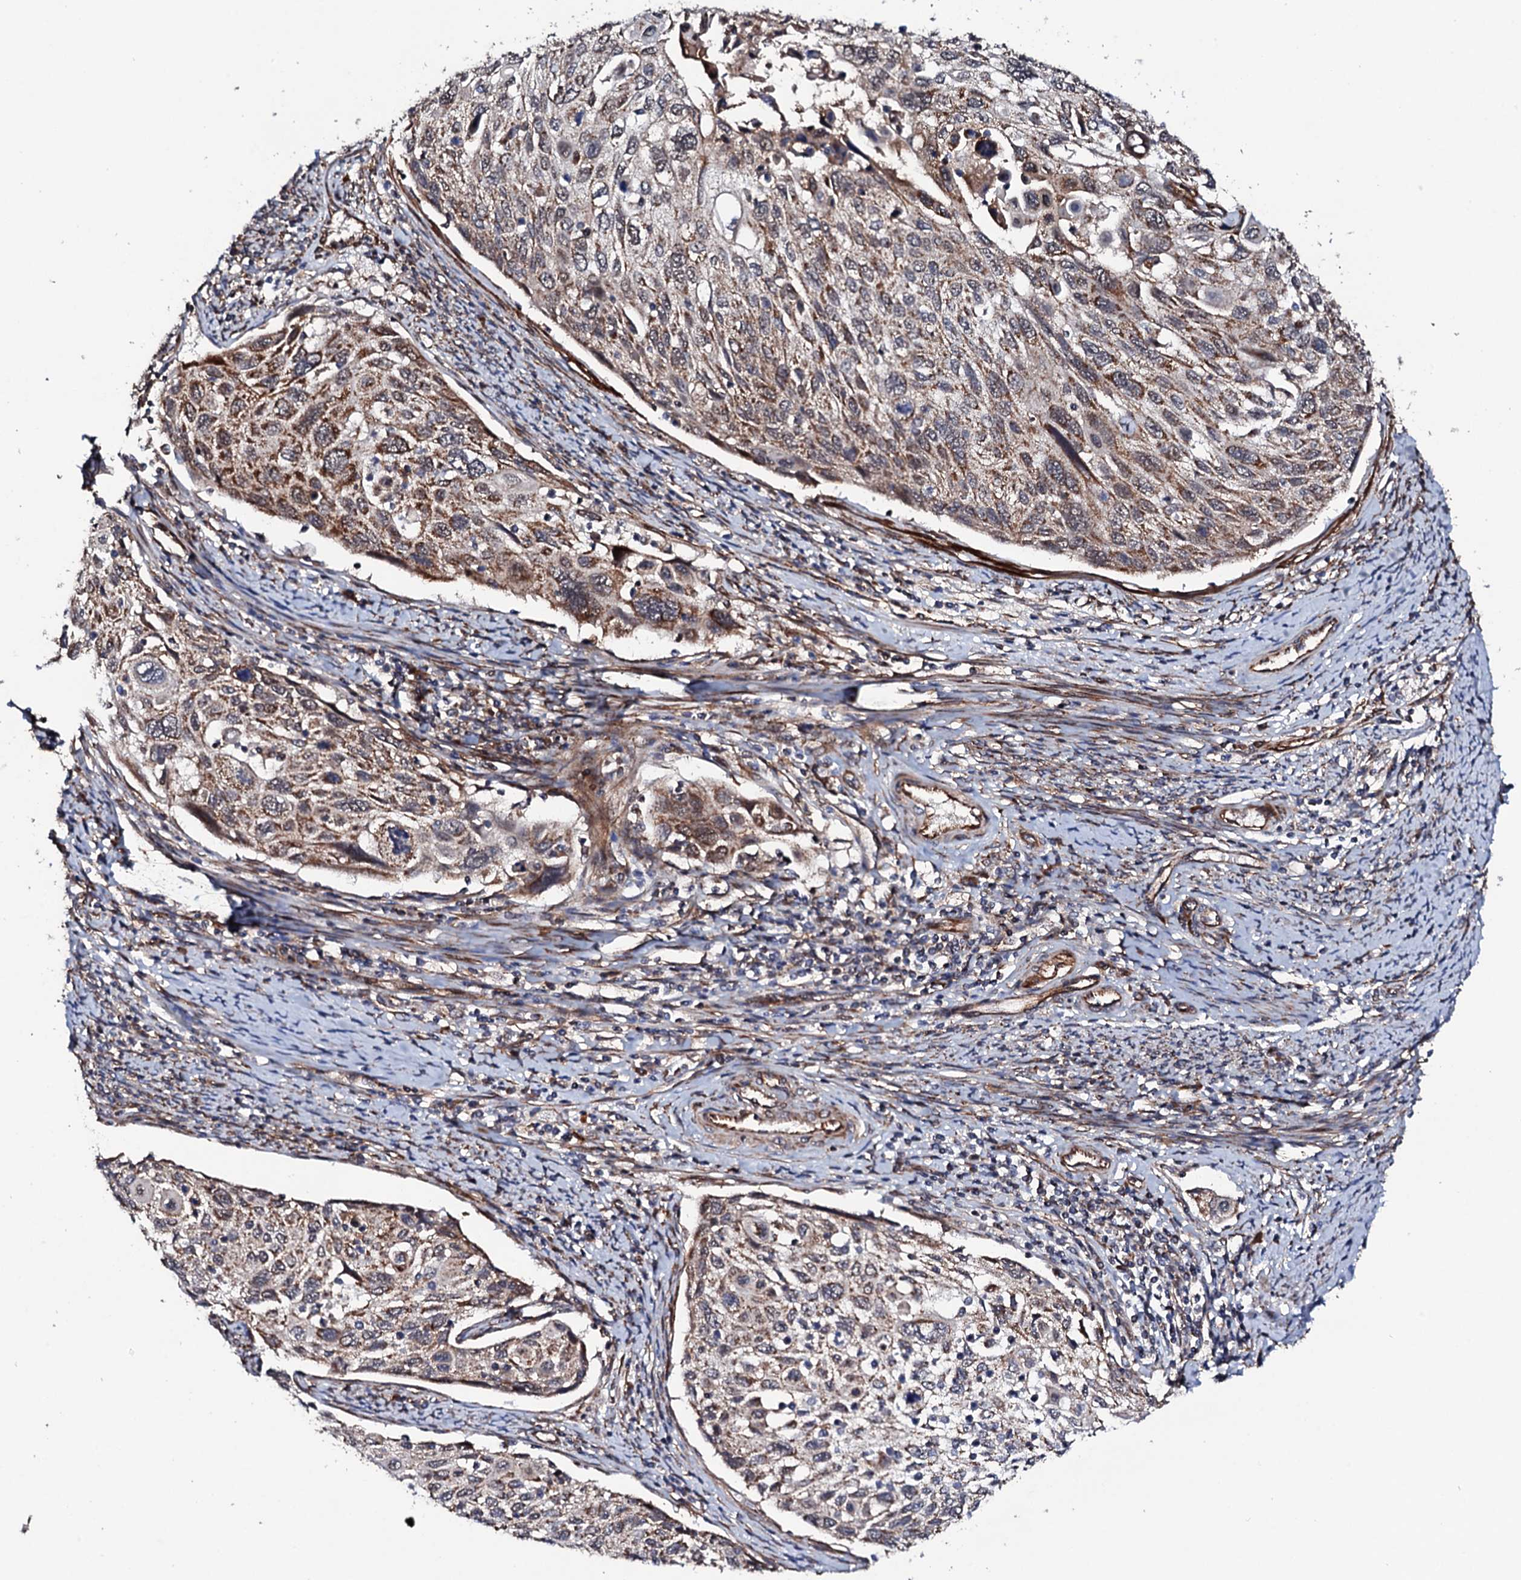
{"staining": {"intensity": "moderate", "quantity": ">75%", "location": "cytoplasmic/membranous"}, "tissue": "cervical cancer", "cell_type": "Tumor cells", "image_type": "cancer", "snomed": [{"axis": "morphology", "description": "Squamous cell carcinoma, NOS"}, {"axis": "topography", "description": "Cervix"}], "caption": "High-power microscopy captured an immunohistochemistry histopathology image of cervical cancer, revealing moderate cytoplasmic/membranous expression in about >75% of tumor cells. The staining is performed using DAB (3,3'-diaminobenzidine) brown chromogen to label protein expression. The nuclei are counter-stained blue using hematoxylin.", "gene": "MTIF3", "patient": {"sex": "female", "age": 70}}